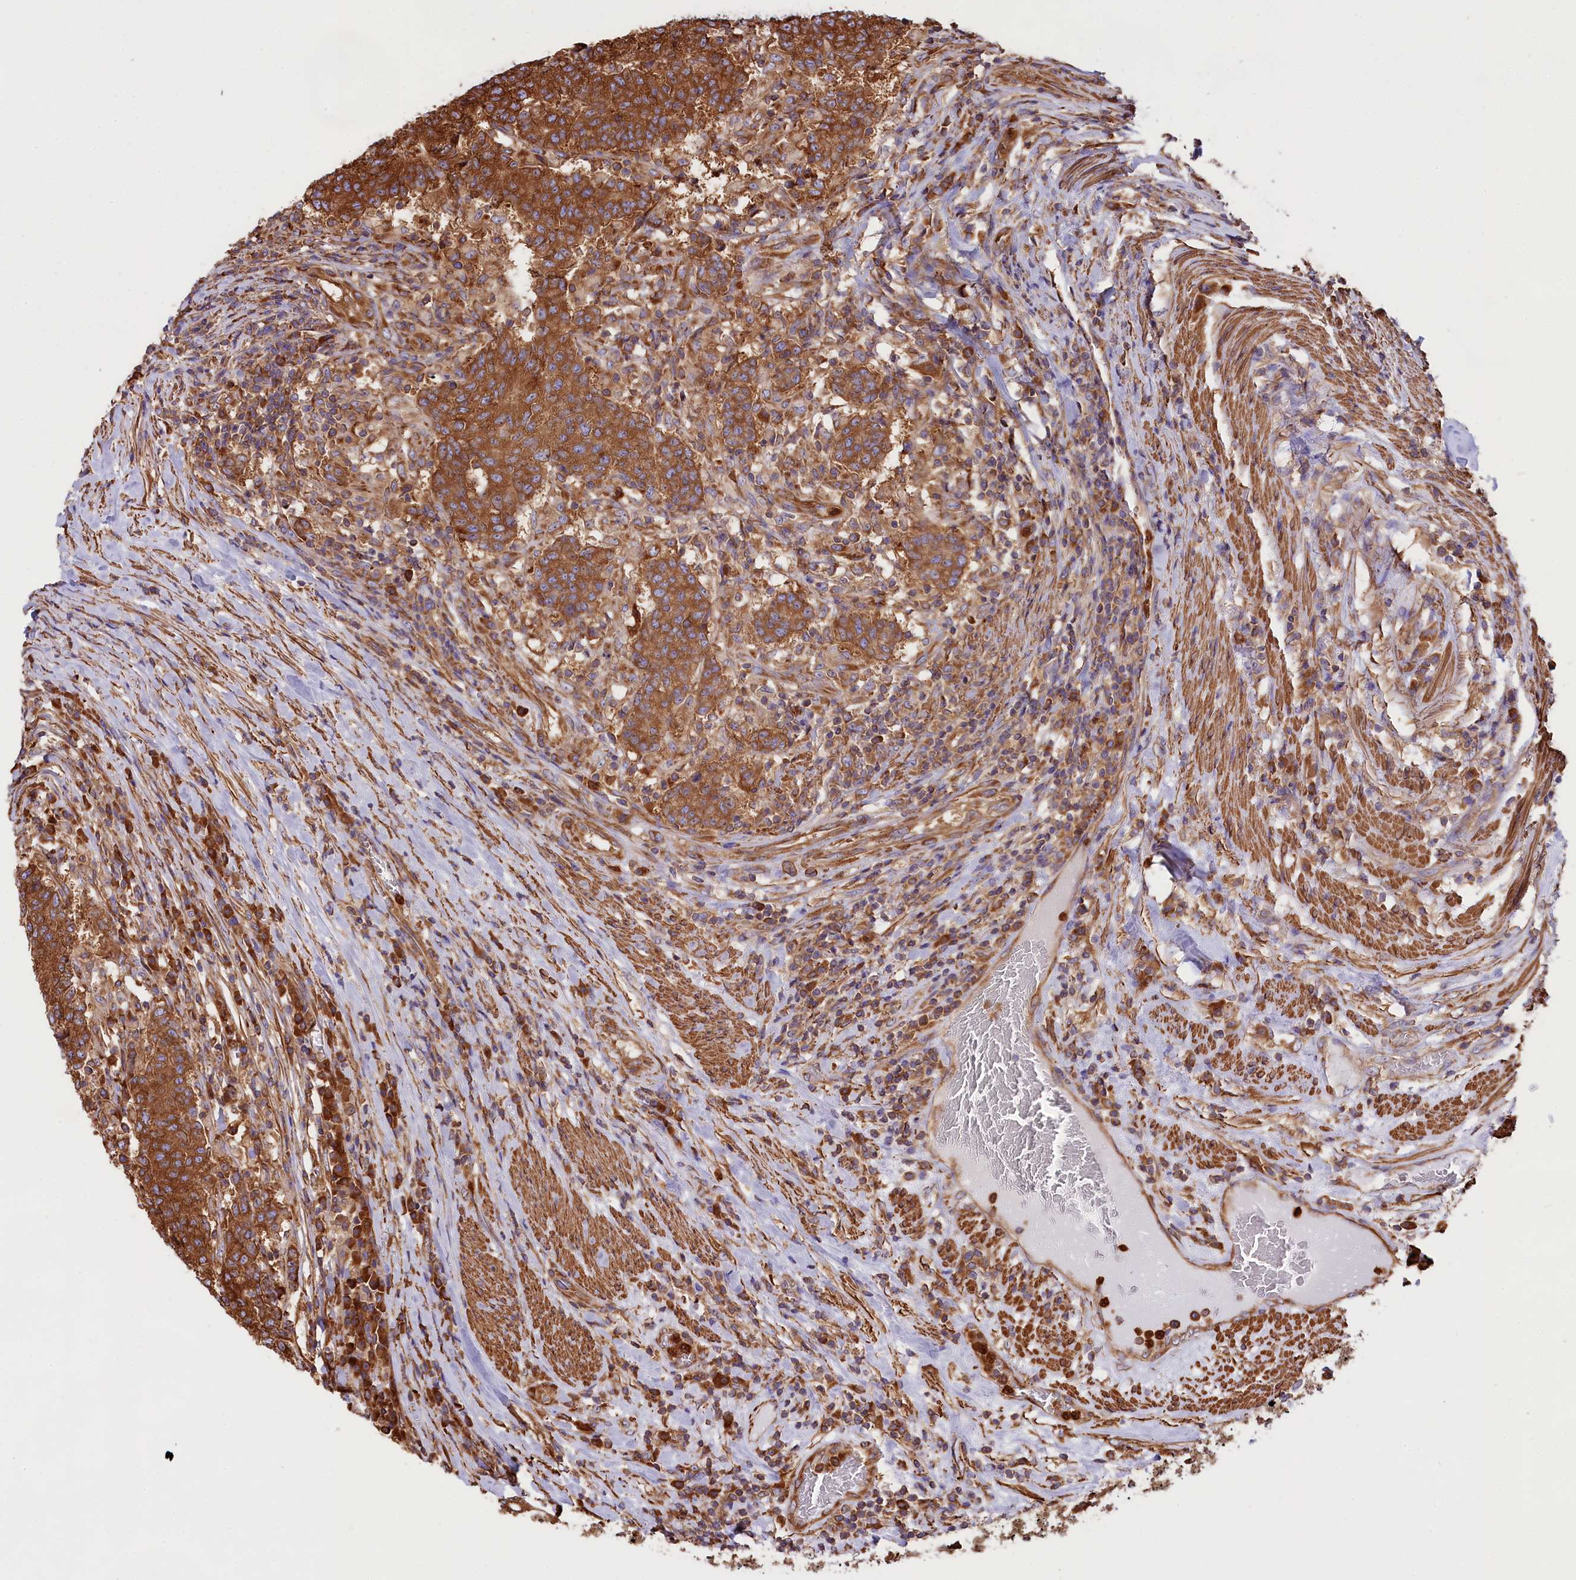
{"staining": {"intensity": "strong", "quantity": ">75%", "location": "cytoplasmic/membranous"}, "tissue": "colorectal cancer", "cell_type": "Tumor cells", "image_type": "cancer", "snomed": [{"axis": "morphology", "description": "Adenocarcinoma, NOS"}, {"axis": "topography", "description": "Colon"}], "caption": "Approximately >75% of tumor cells in human colorectal cancer reveal strong cytoplasmic/membranous protein expression as visualized by brown immunohistochemical staining.", "gene": "GYS1", "patient": {"sex": "female", "age": 75}}